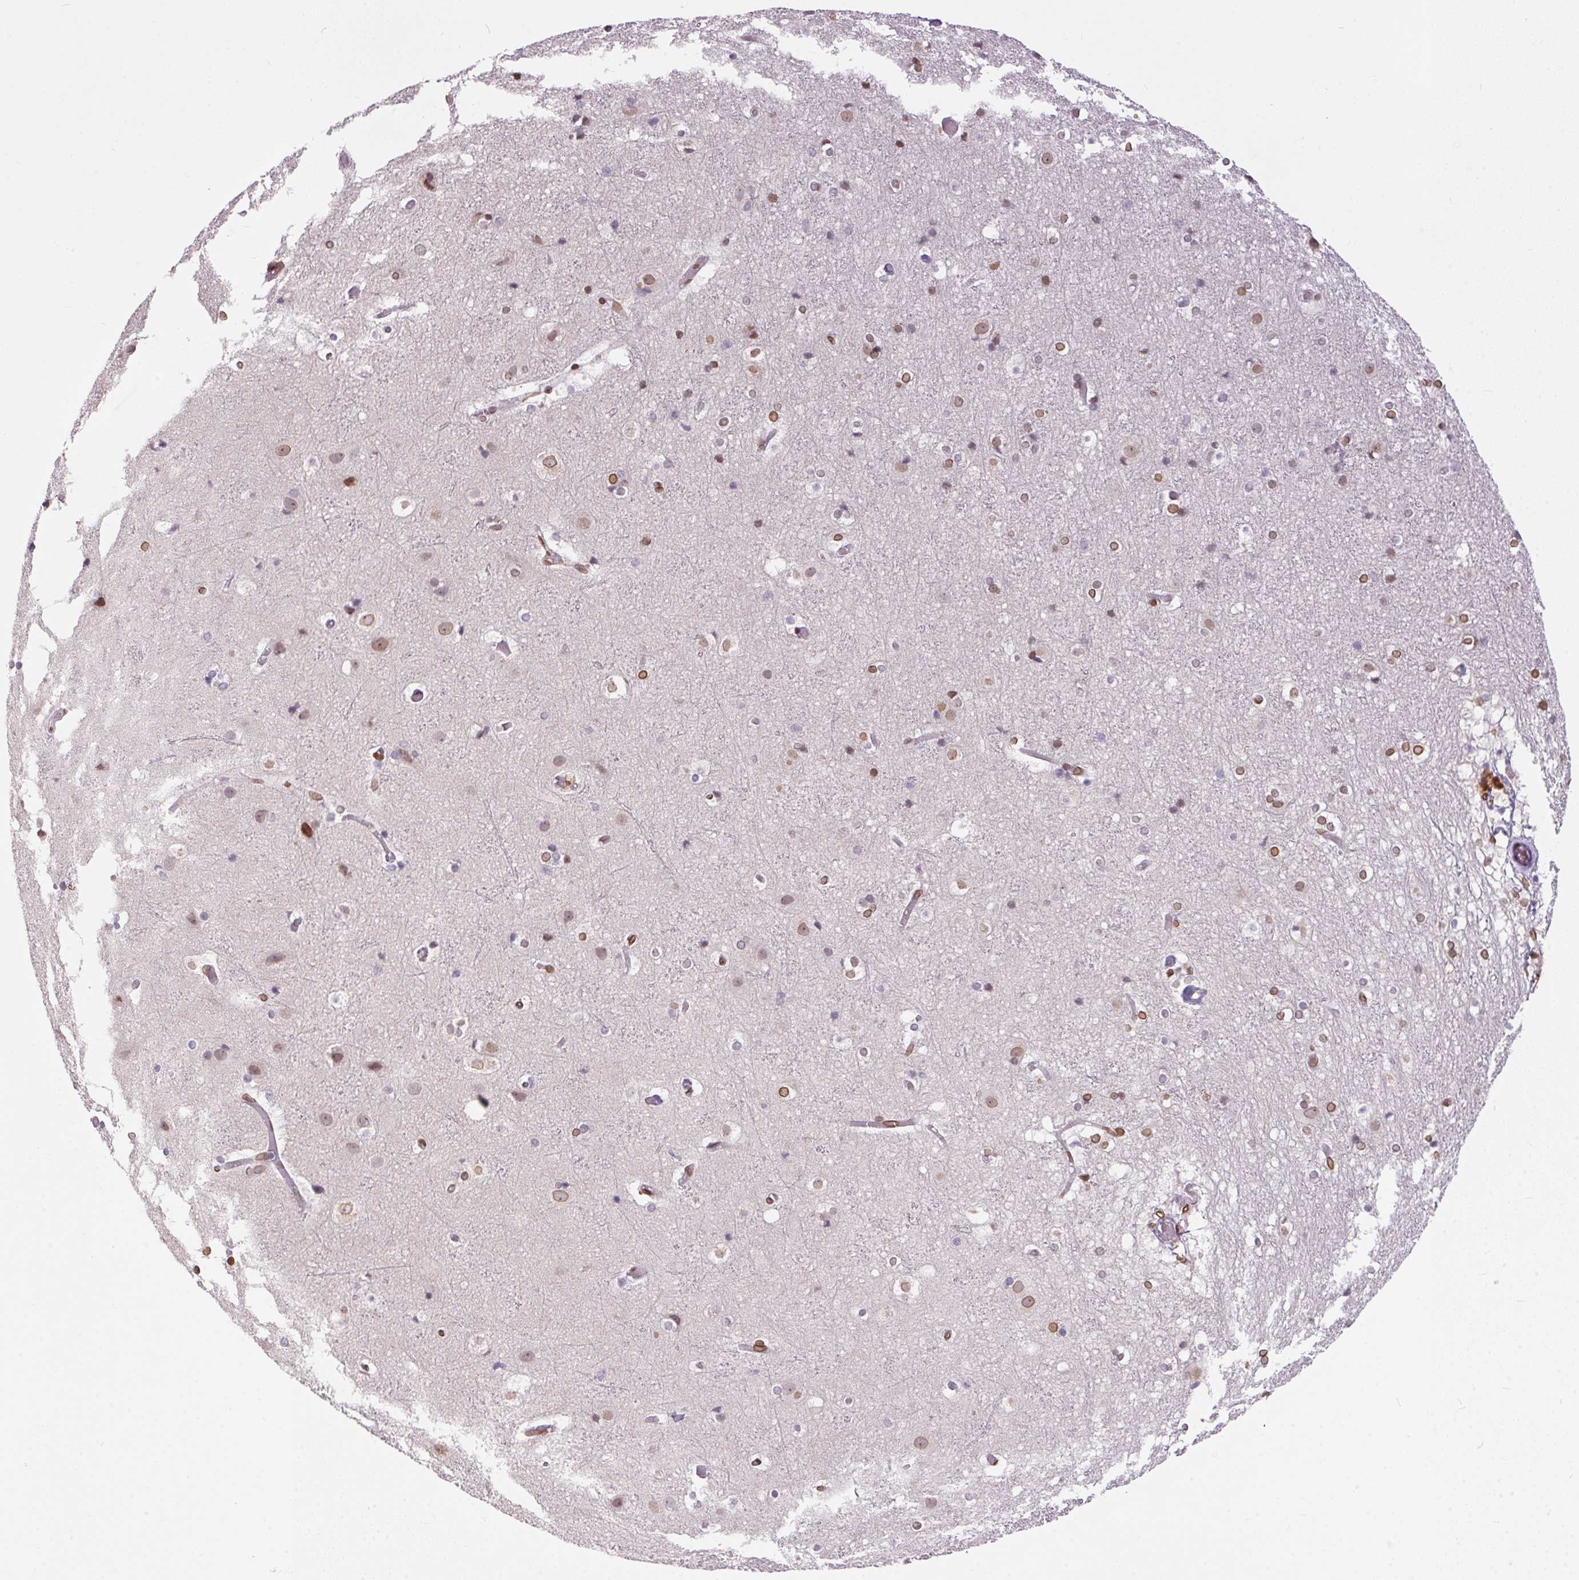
{"staining": {"intensity": "moderate", "quantity": "25%-75%", "location": "cytoplasmic/membranous,nuclear"}, "tissue": "cerebral cortex", "cell_type": "Endothelial cells", "image_type": "normal", "snomed": [{"axis": "morphology", "description": "Normal tissue, NOS"}, {"axis": "topography", "description": "Cerebral cortex"}], "caption": "Immunohistochemical staining of normal human cerebral cortex exhibits 25%-75% levels of moderate cytoplasmic/membranous,nuclear protein positivity in approximately 25%-75% of endothelial cells. Ihc stains the protein of interest in brown and the nuclei are stained blue.", "gene": "TMEM175", "patient": {"sex": "female", "age": 52}}